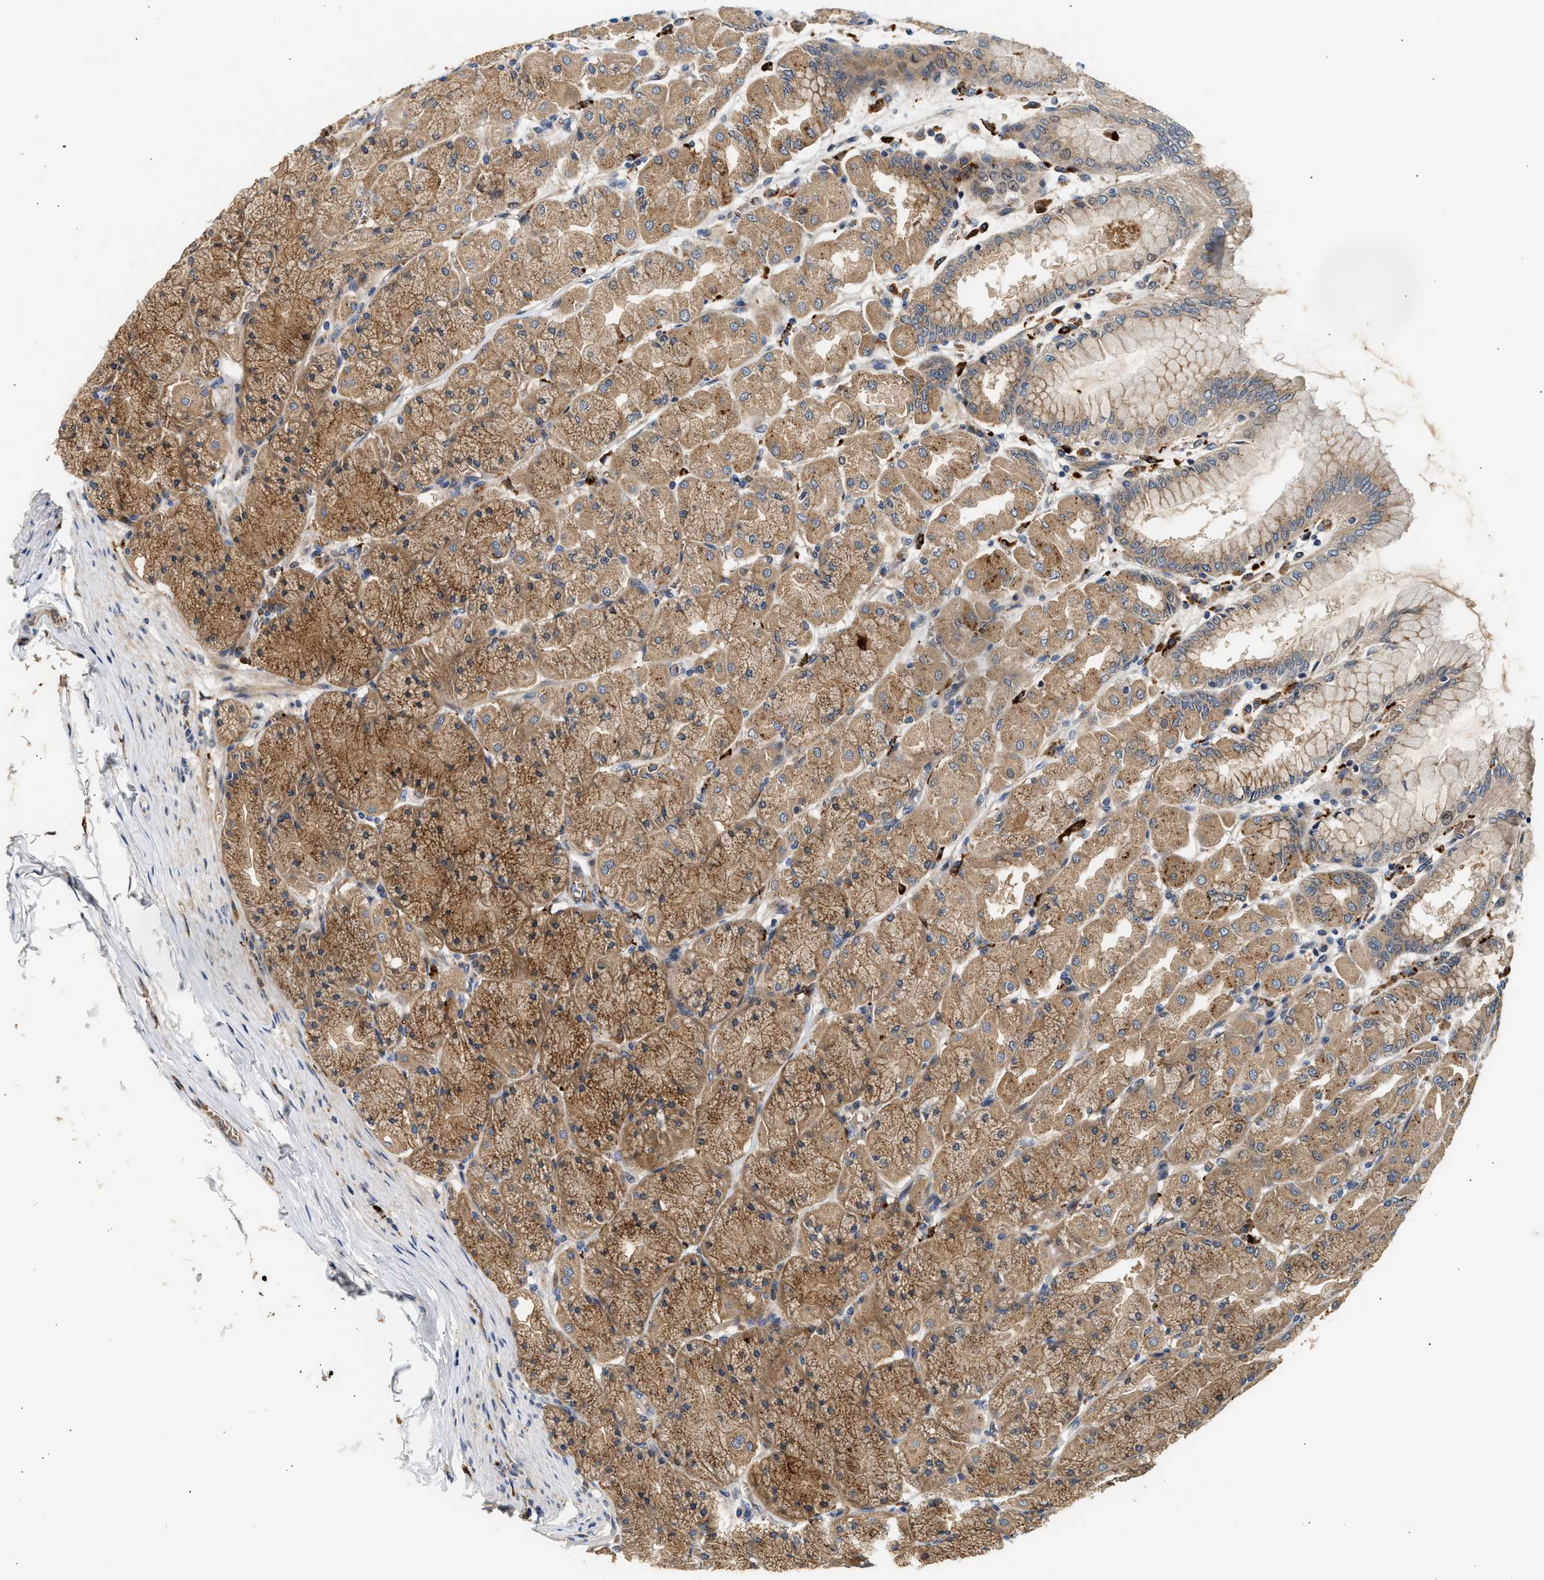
{"staining": {"intensity": "moderate", "quantity": ">75%", "location": "cytoplasmic/membranous"}, "tissue": "stomach", "cell_type": "Glandular cells", "image_type": "normal", "snomed": [{"axis": "morphology", "description": "Normal tissue, NOS"}, {"axis": "topography", "description": "Stomach, upper"}], "caption": "Glandular cells demonstrate medium levels of moderate cytoplasmic/membranous staining in approximately >75% of cells in normal human stomach.", "gene": "PLD3", "patient": {"sex": "female", "age": 56}}